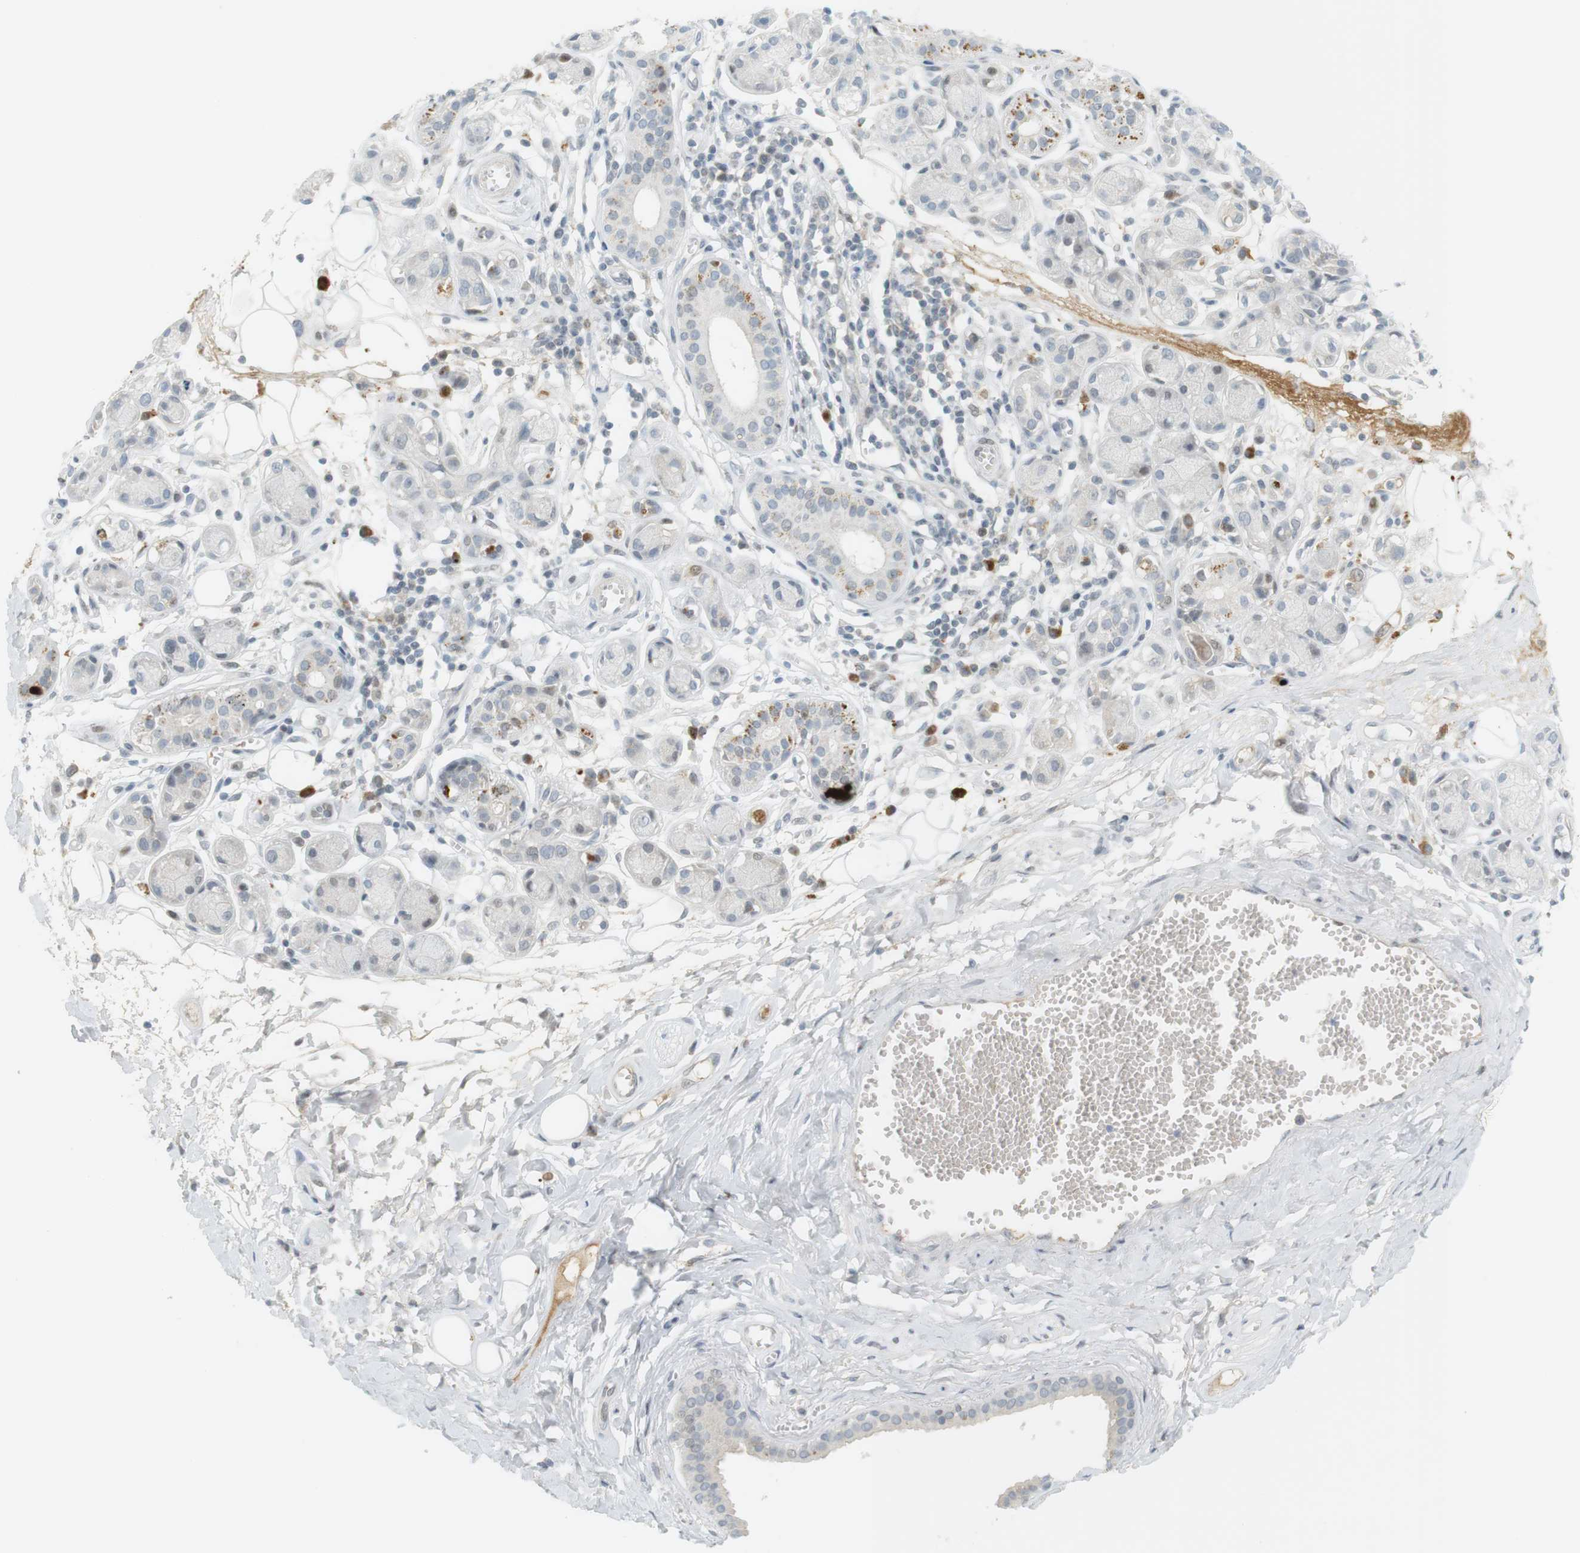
{"staining": {"intensity": "weak", "quantity": ">75%", "location": "cytoplasmic/membranous"}, "tissue": "adipose tissue", "cell_type": "Adipocytes", "image_type": "normal", "snomed": [{"axis": "morphology", "description": "Normal tissue, NOS"}, {"axis": "morphology", "description": "Inflammation, NOS"}, {"axis": "topography", "description": "Salivary gland"}, {"axis": "topography", "description": "Peripheral nerve tissue"}], "caption": "Benign adipose tissue demonstrates weak cytoplasmic/membranous expression in approximately >75% of adipocytes, visualized by immunohistochemistry.", "gene": "DMC1", "patient": {"sex": "female", "age": 75}}